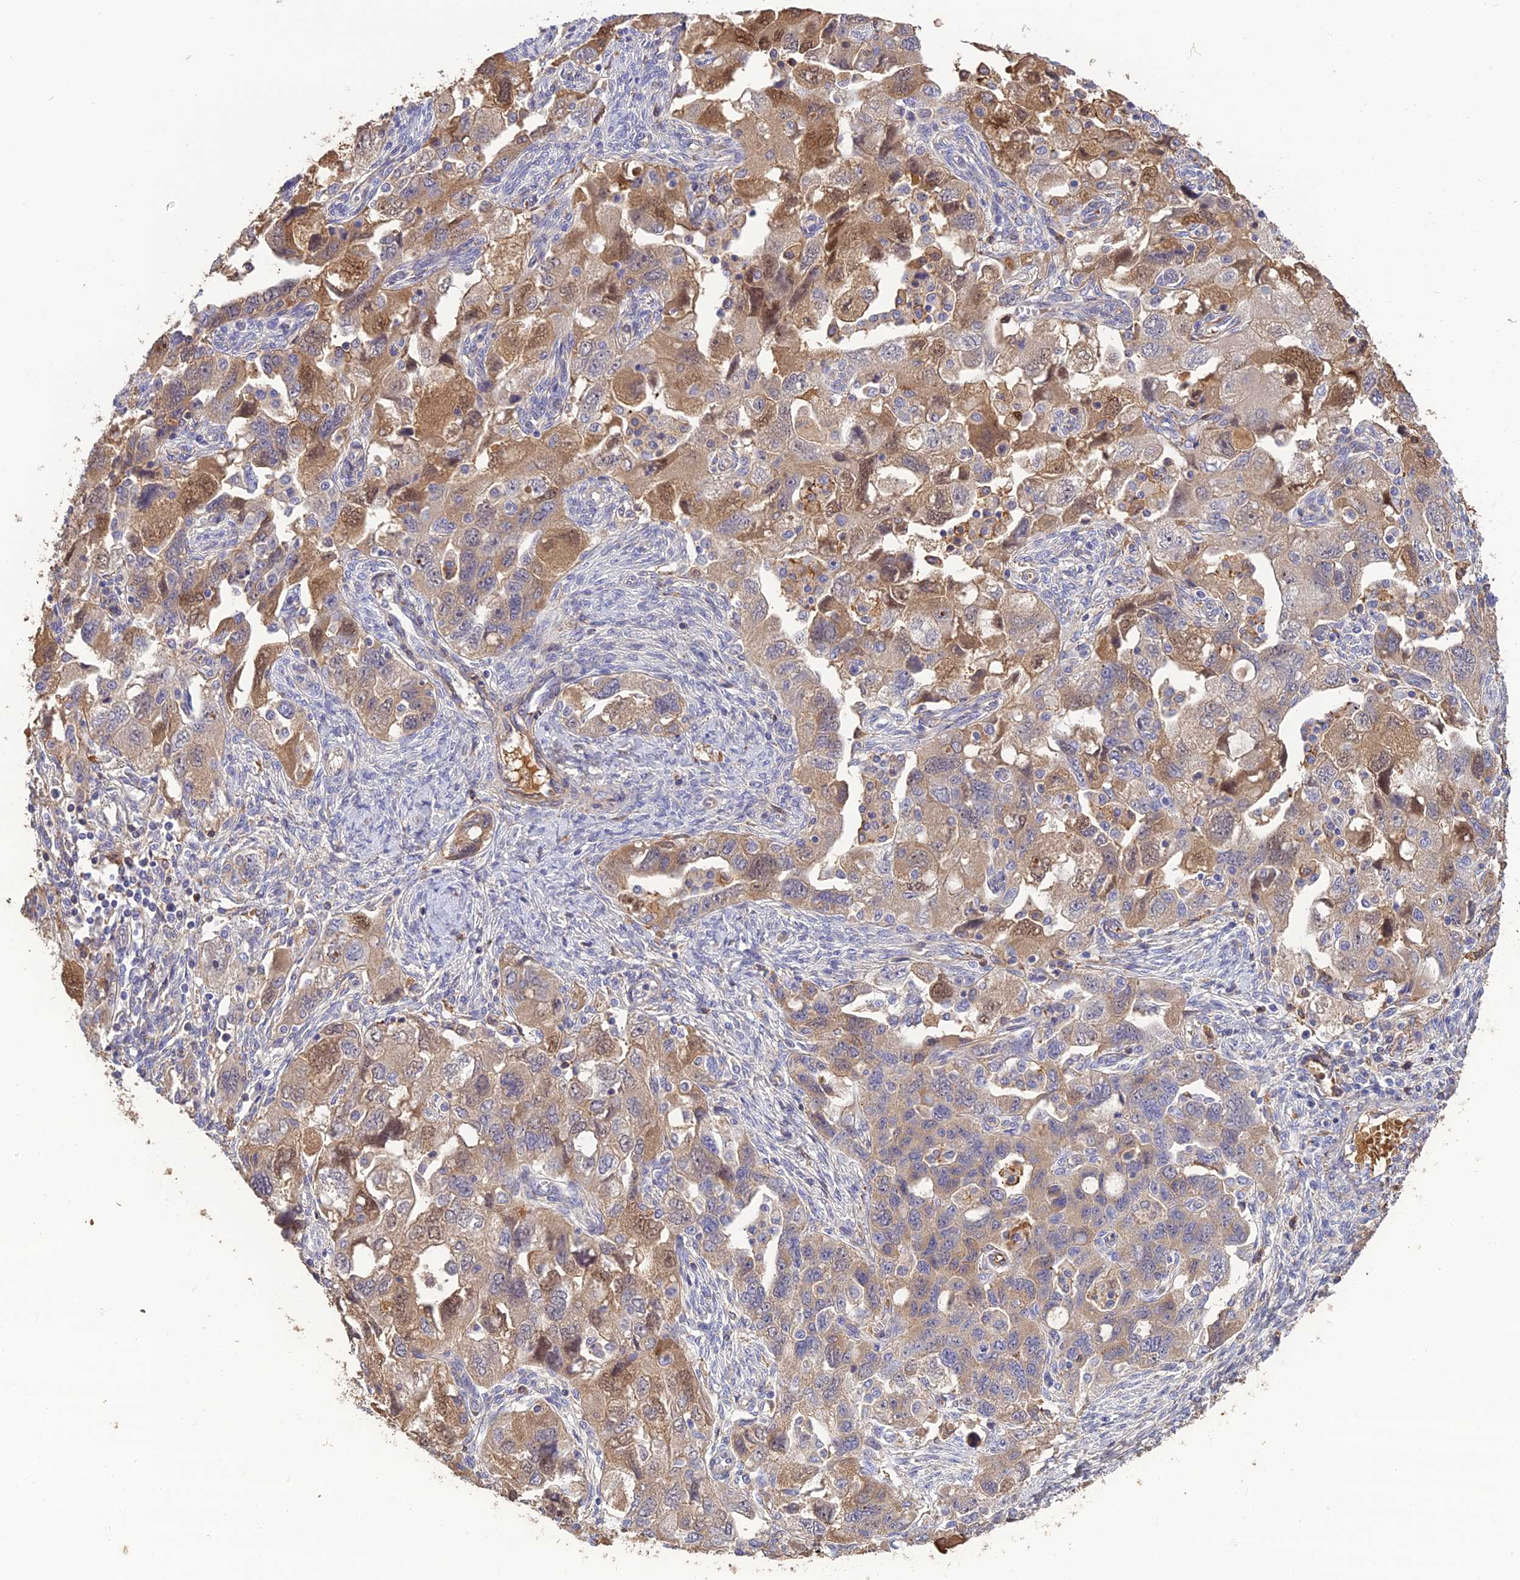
{"staining": {"intensity": "moderate", "quantity": "25%-75%", "location": "cytoplasmic/membranous,nuclear"}, "tissue": "ovarian cancer", "cell_type": "Tumor cells", "image_type": "cancer", "snomed": [{"axis": "morphology", "description": "Carcinoma, NOS"}, {"axis": "morphology", "description": "Cystadenocarcinoma, serous, NOS"}, {"axis": "topography", "description": "Ovary"}], "caption": "Immunohistochemistry (IHC) image of ovarian carcinoma stained for a protein (brown), which reveals medium levels of moderate cytoplasmic/membranous and nuclear expression in approximately 25%-75% of tumor cells.", "gene": "PZP", "patient": {"sex": "female", "age": 69}}